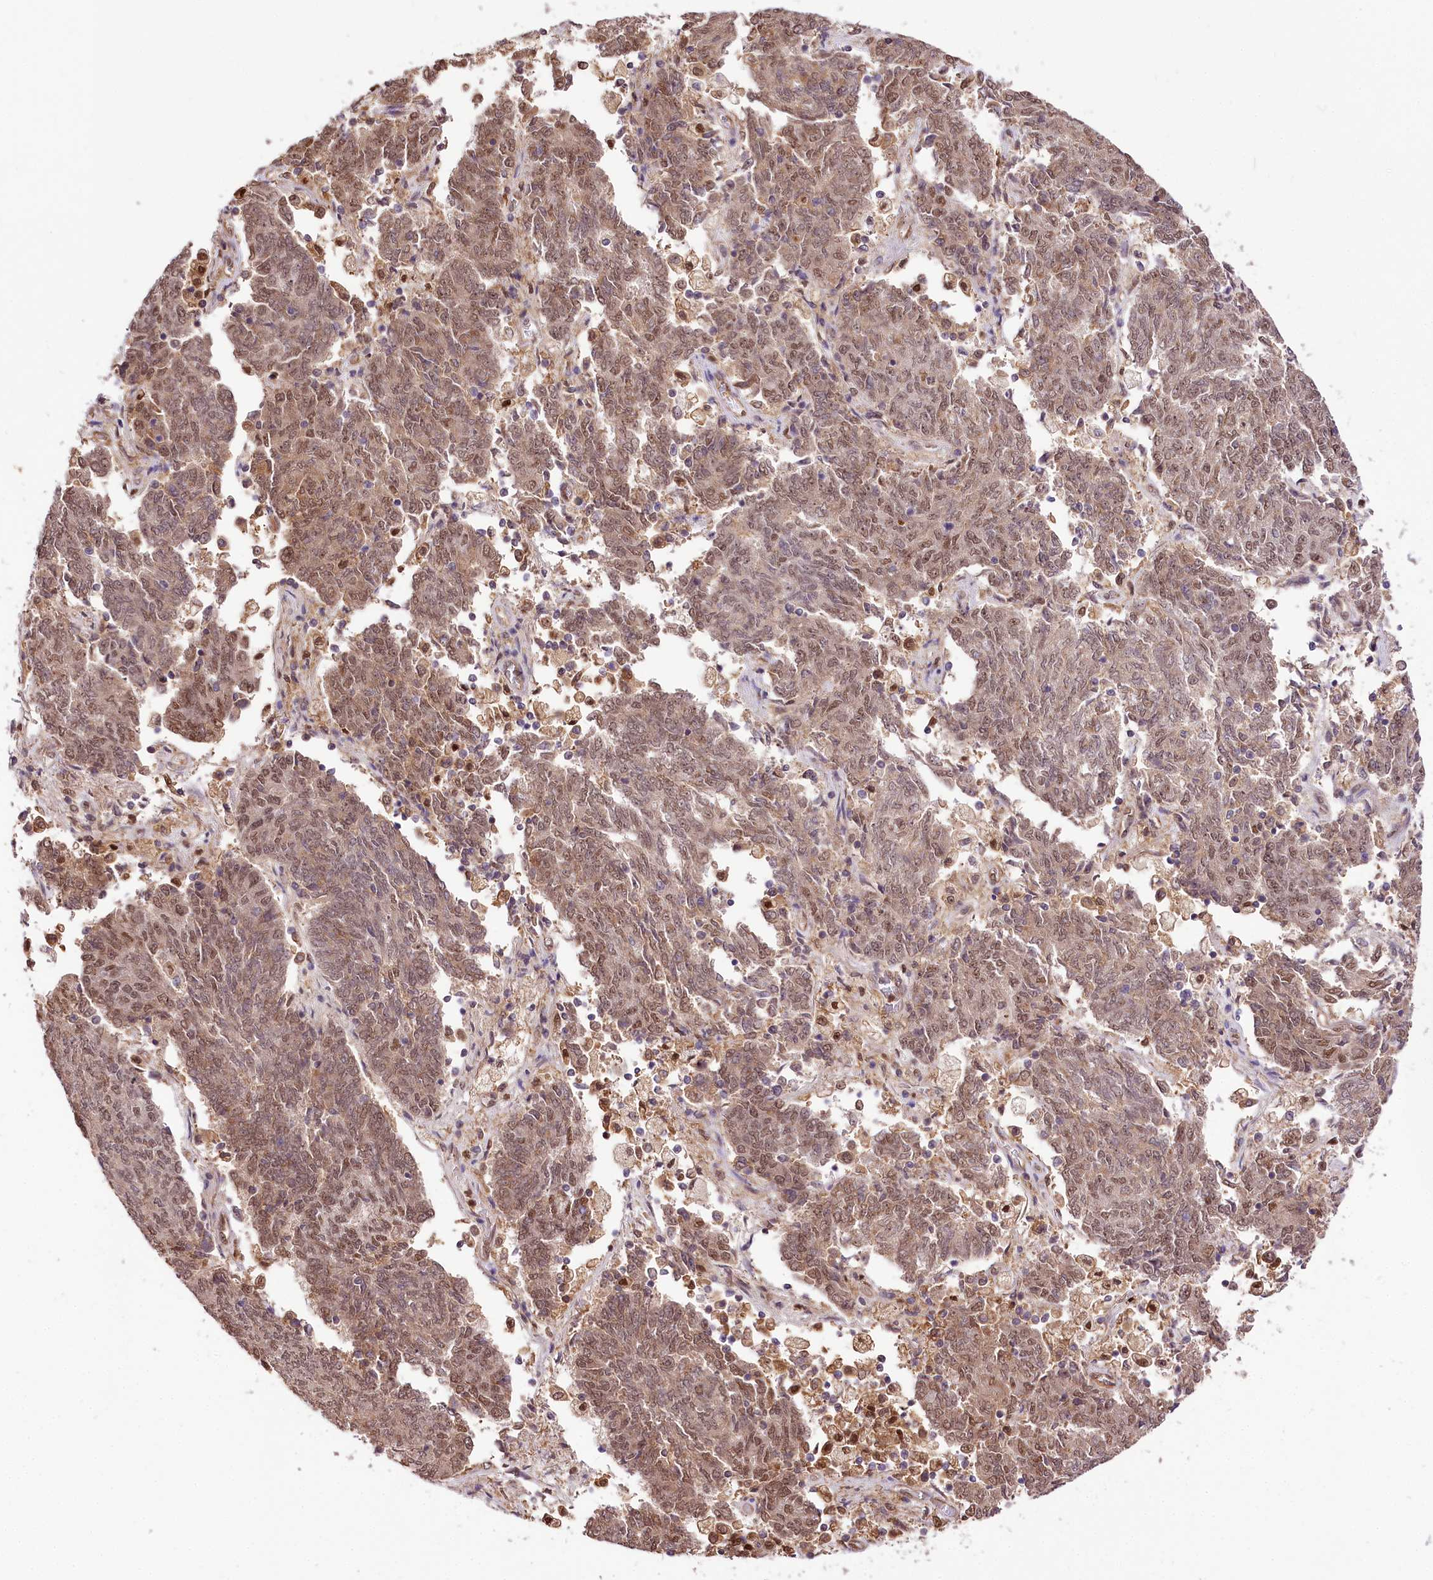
{"staining": {"intensity": "moderate", "quantity": ">75%", "location": "nuclear"}, "tissue": "endometrial cancer", "cell_type": "Tumor cells", "image_type": "cancer", "snomed": [{"axis": "morphology", "description": "Adenocarcinoma, NOS"}, {"axis": "topography", "description": "Endometrium"}], "caption": "Immunohistochemical staining of endometrial cancer displays medium levels of moderate nuclear protein expression in about >75% of tumor cells. The staining is performed using DAB (3,3'-diaminobenzidine) brown chromogen to label protein expression. The nuclei are counter-stained blue using hematoxylin.", "gene": "GNL3L", "patient": {"sex": "female", "age": 80}}